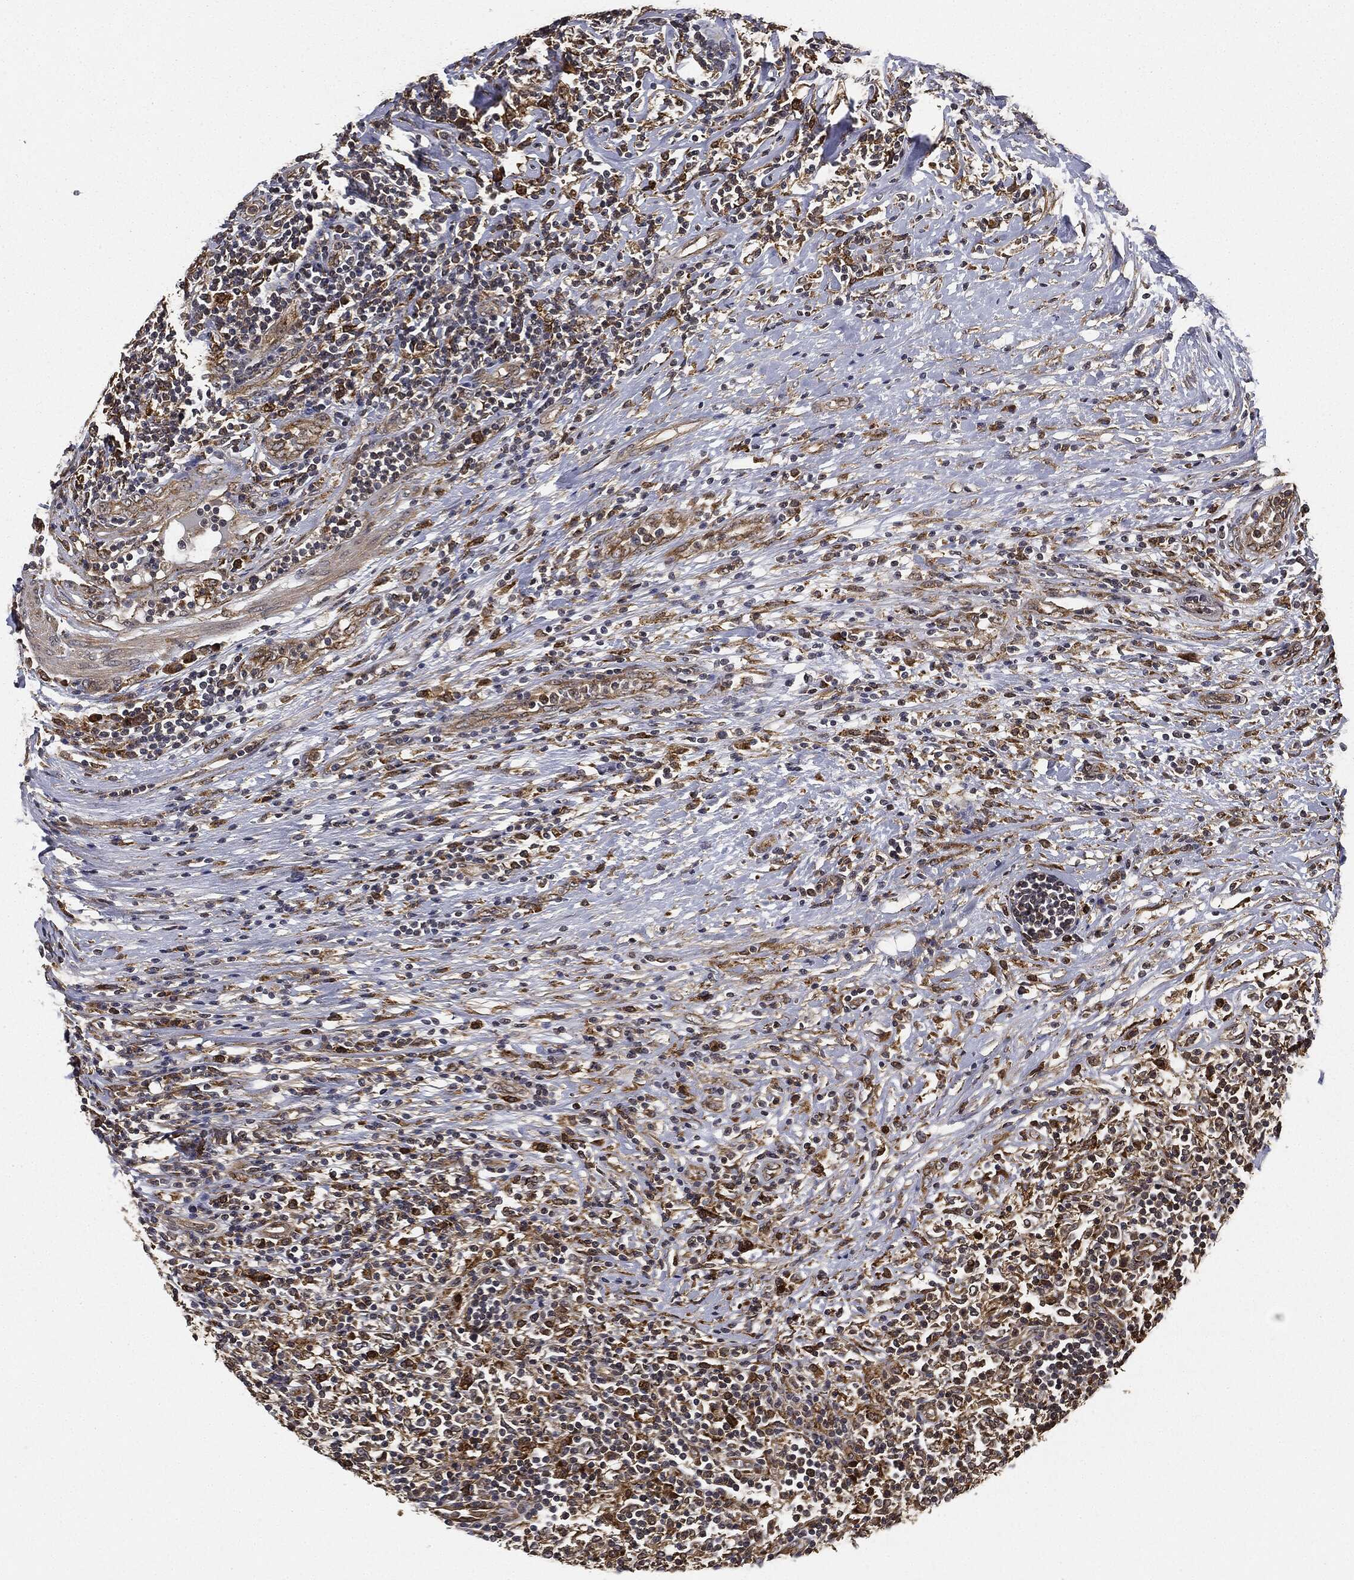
{"staining": {"intensity": "moderate", "quantity": "25%-75%", "location": "cytoplasmic/membranous"}, "tissue": "lymphoma", "cell_type": "Tumor cells", "image_type": "cancer", "snomed": [{"axis": "morphology", "description": "Malignant lymphoma, non-Hodgkin's type, High grade"}, {"axis": "topography", "description": "Lymph node"}], "caption": "Immunohistochemical staining of high-grade malignant lymphoma, non-Hodgkin's type reveals medium levels of moderate cytoplasmic/membranous expression in approximately 25%-75% of tumor cells.", "gene": "MIER2", "patient": {"sex": "female", "age": 84}}